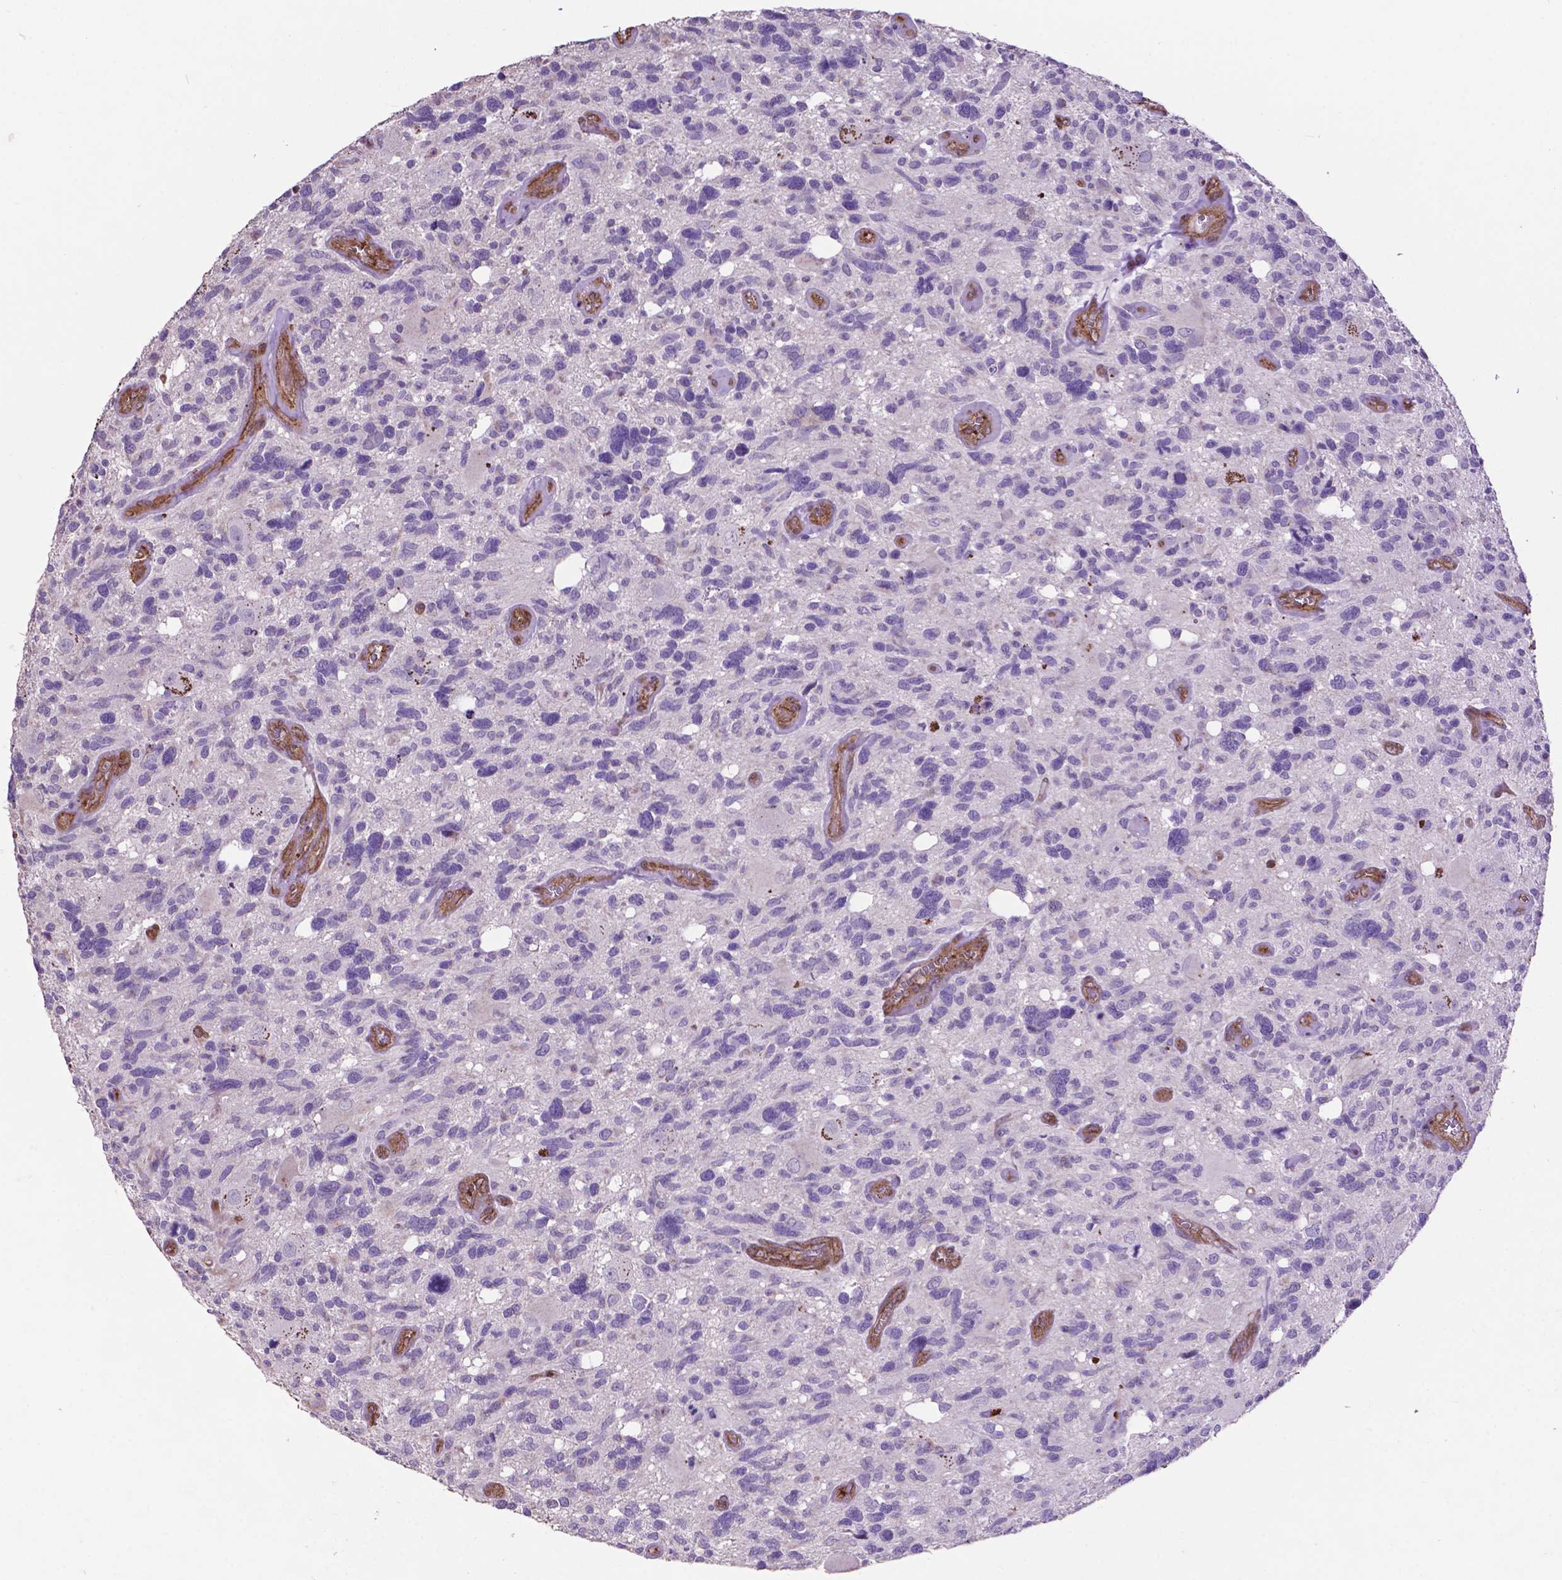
{"staining": {"intensity": "negative", "quantity": "none", "location": "none"}, "tissue": "glioma", "cell_type": "Tumor cells", "image_type": "cancer", "snomed": [{"axis": "morphology", "description": "Glioma, malignant, High grade"}, {"axis": "topography", "description": "Brain"}], "caption": "Human malignant high-grade glioma stained for a protein using immunohistochemistry (IHC) shows no expression in tumor cells.", "gene": "PDLIM1", "patient": {"sex": "male", "age": 49}}